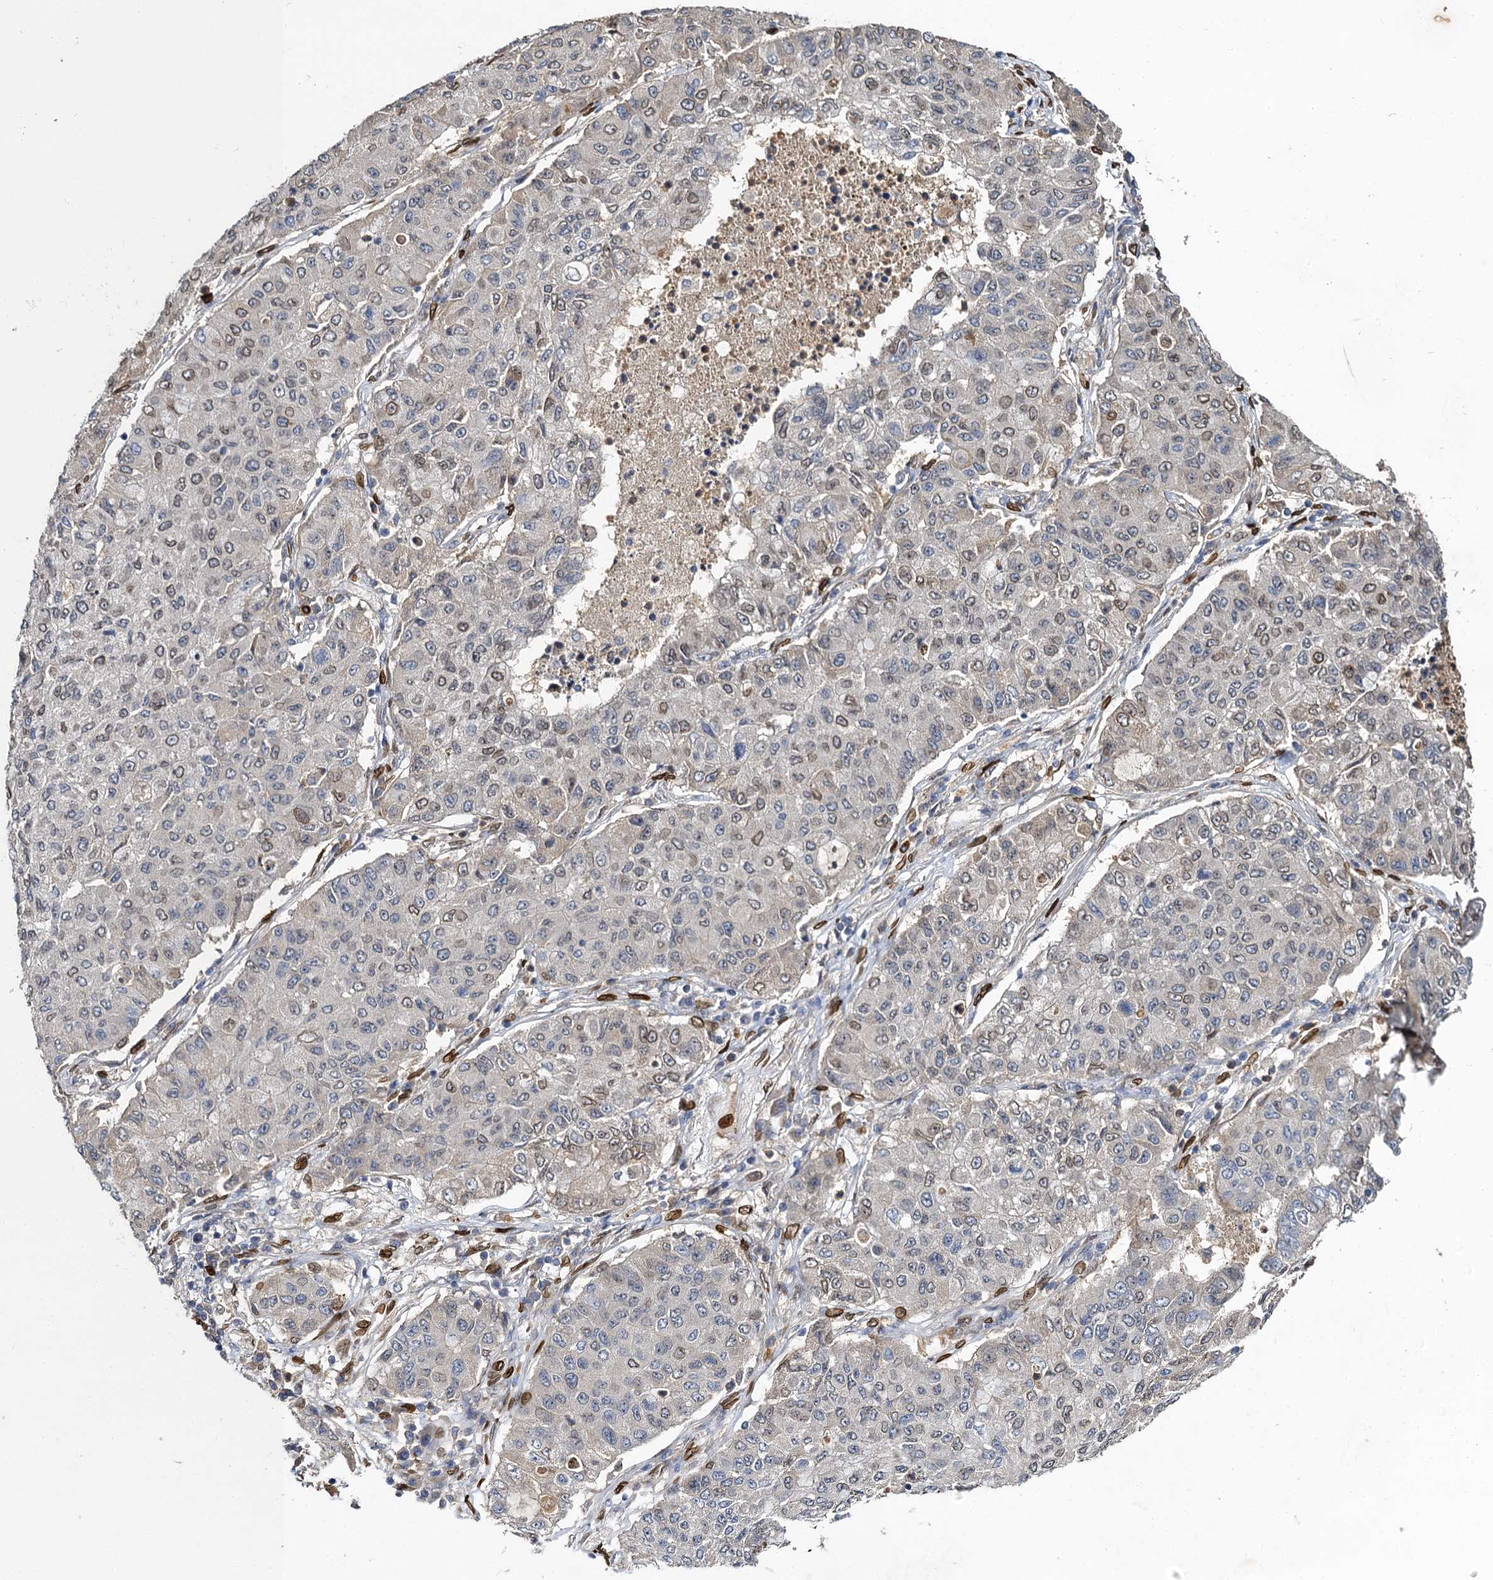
{"staining": {"intensity": "weak", "quantity": "<25%", "location": "nuclear"}, "tissue": "lung cancer", "cell_type": "Tumor cells", "image_type": "cancer", "snomed": [{"axis": "morphology", "description": "Squamous cell carcinoma, NOS"}, {"axis": "topography", "description": "Lung"}], "caption": "An image of human squamous cell carcinoma (lung) is negative for staining in tumor cells.", "gene": "SLC11A2", "patient": {"sex": "male", "age": 74}}